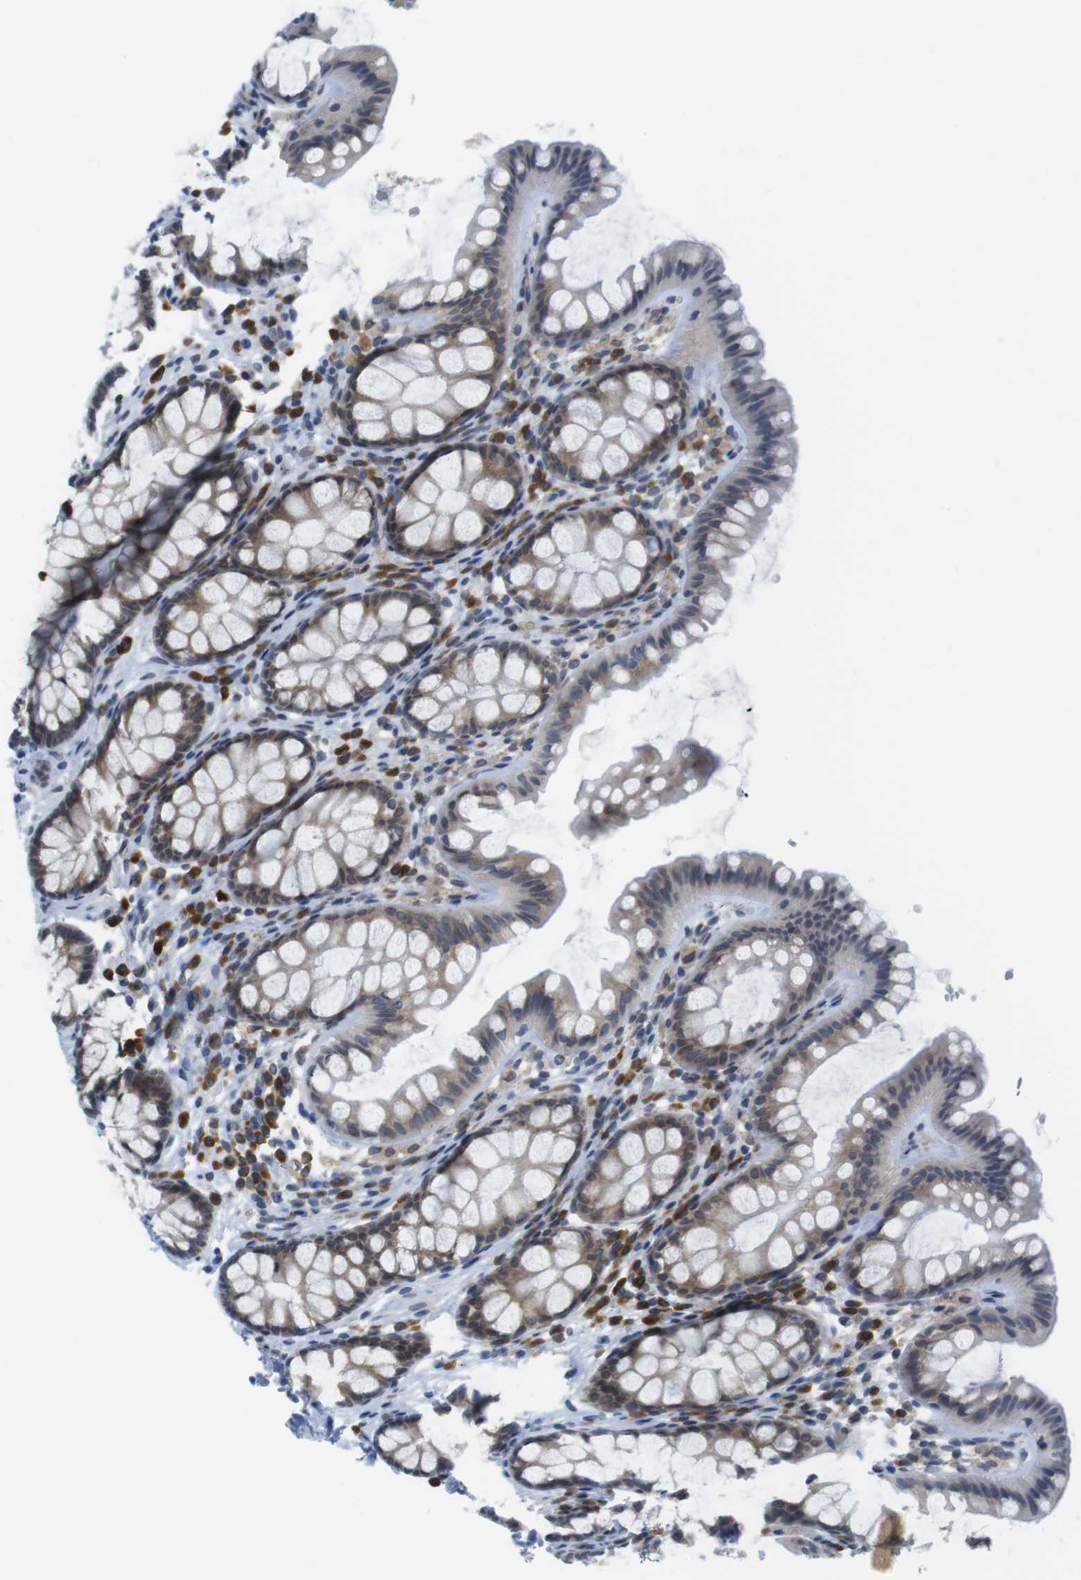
{"staining": {"intensity": "negative", "quantity": "none", "location": "none"}, "tissue": "colon", "cell_type": "Endothelial cells", "image_type": "normal", "snomed": [{"axis": "morphology", "description": "Normal tissue, NOS"}, {"axis": "topography", "description": "Colon"}], "caption": "The image exhibits no staining of endothelial cells in unremarkable colon.", "gene": "ERGIC3", "patient": {"sex": "female", "age": 55}}